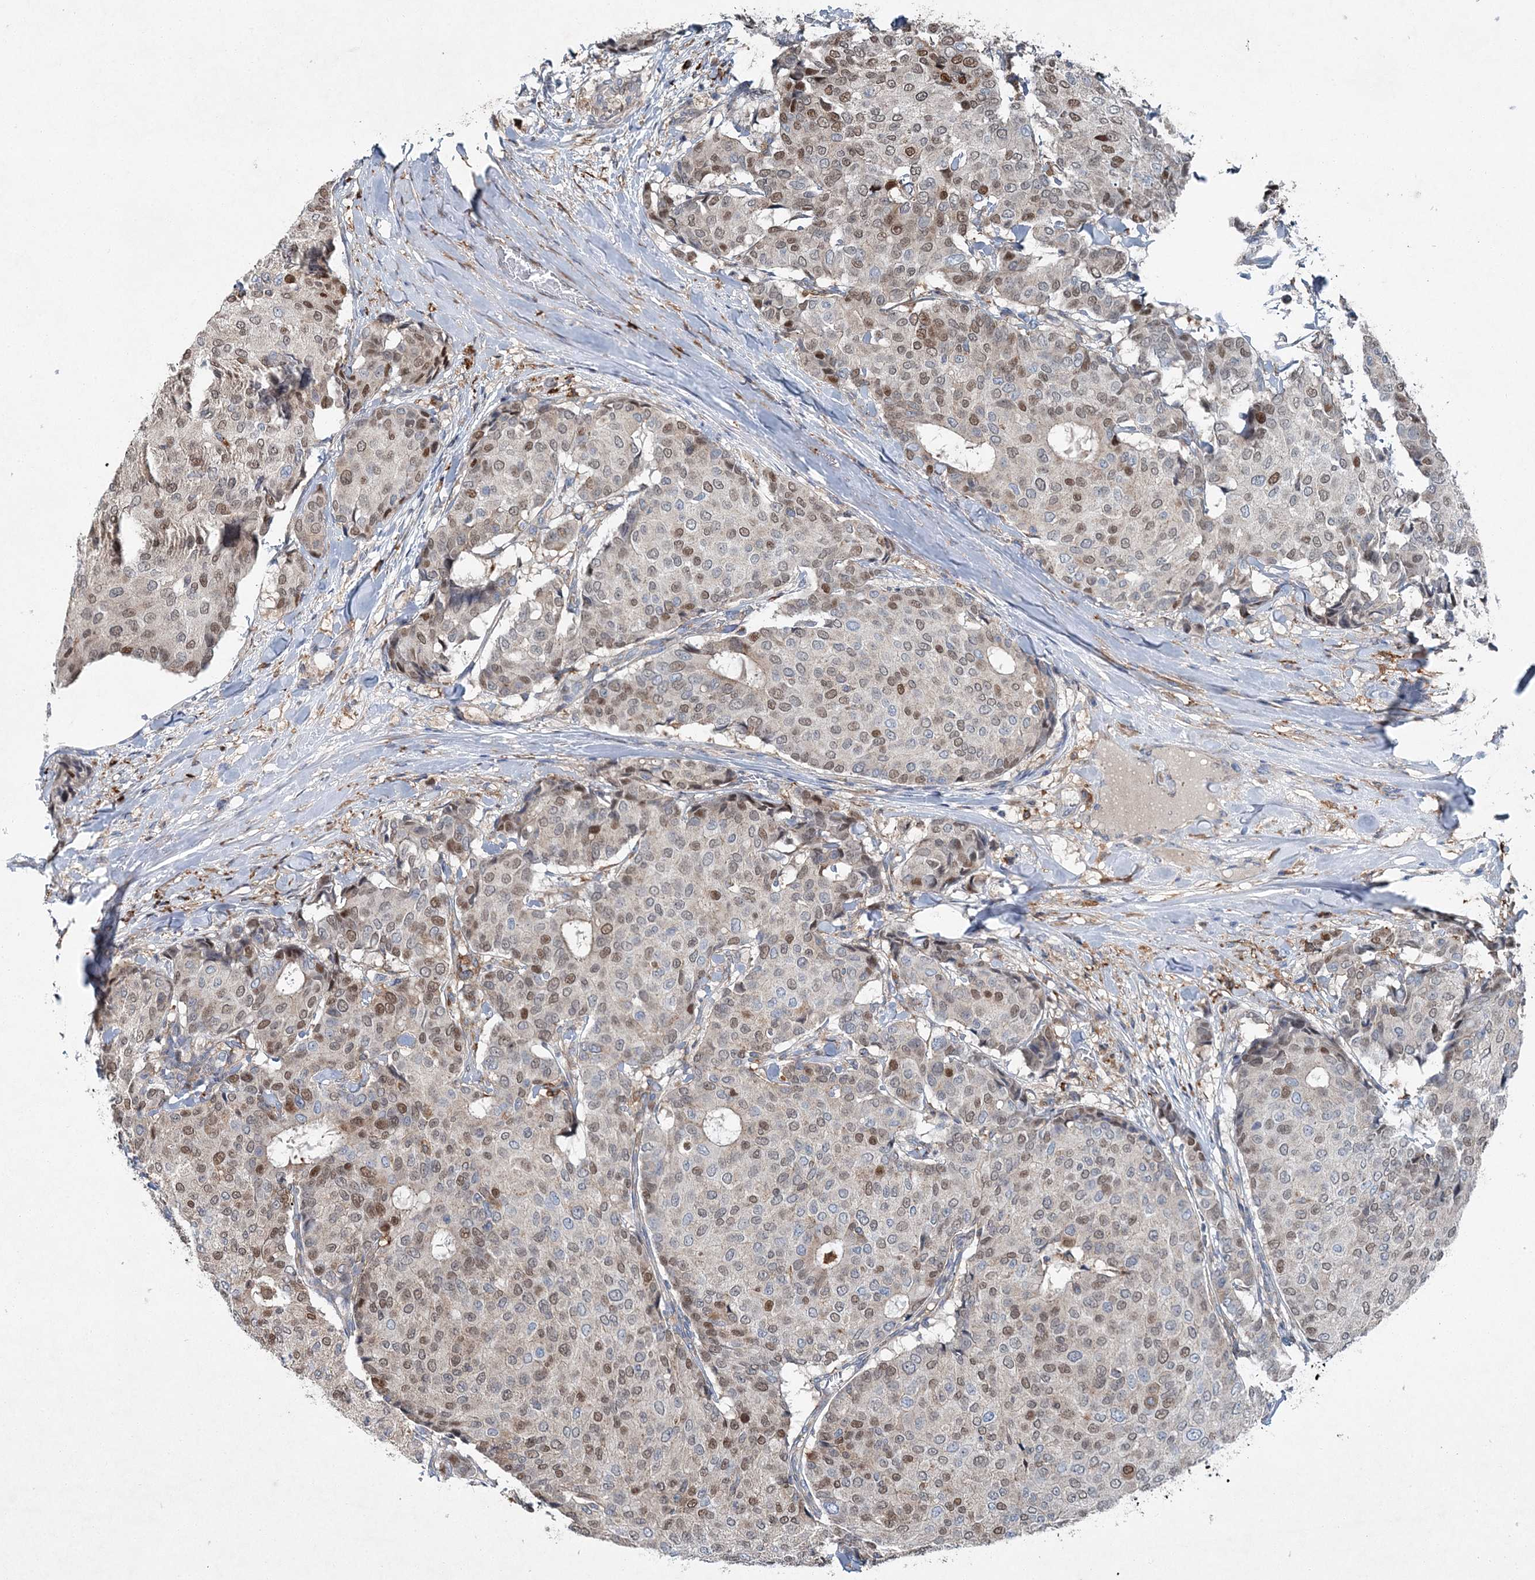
{"staining": {"intensity": "moderate", "quantity": "25%-75%", "location": "nuclear"}, "tissue": "breast cancer", "cell_type": "Tumor cells", "image_type": "cancer", "snomed": [{"axis": "morphology", "description": "Duct carcinoma"}, {"axis": "topography", "description": "Breast"}], "caption": "This is a micrograph of IHC staining of breast cancer, which shows moderate expression in the nuclear of tumor cells.", "gene": "SPOPL", "patient": {"sex": "female", "age": 75}}